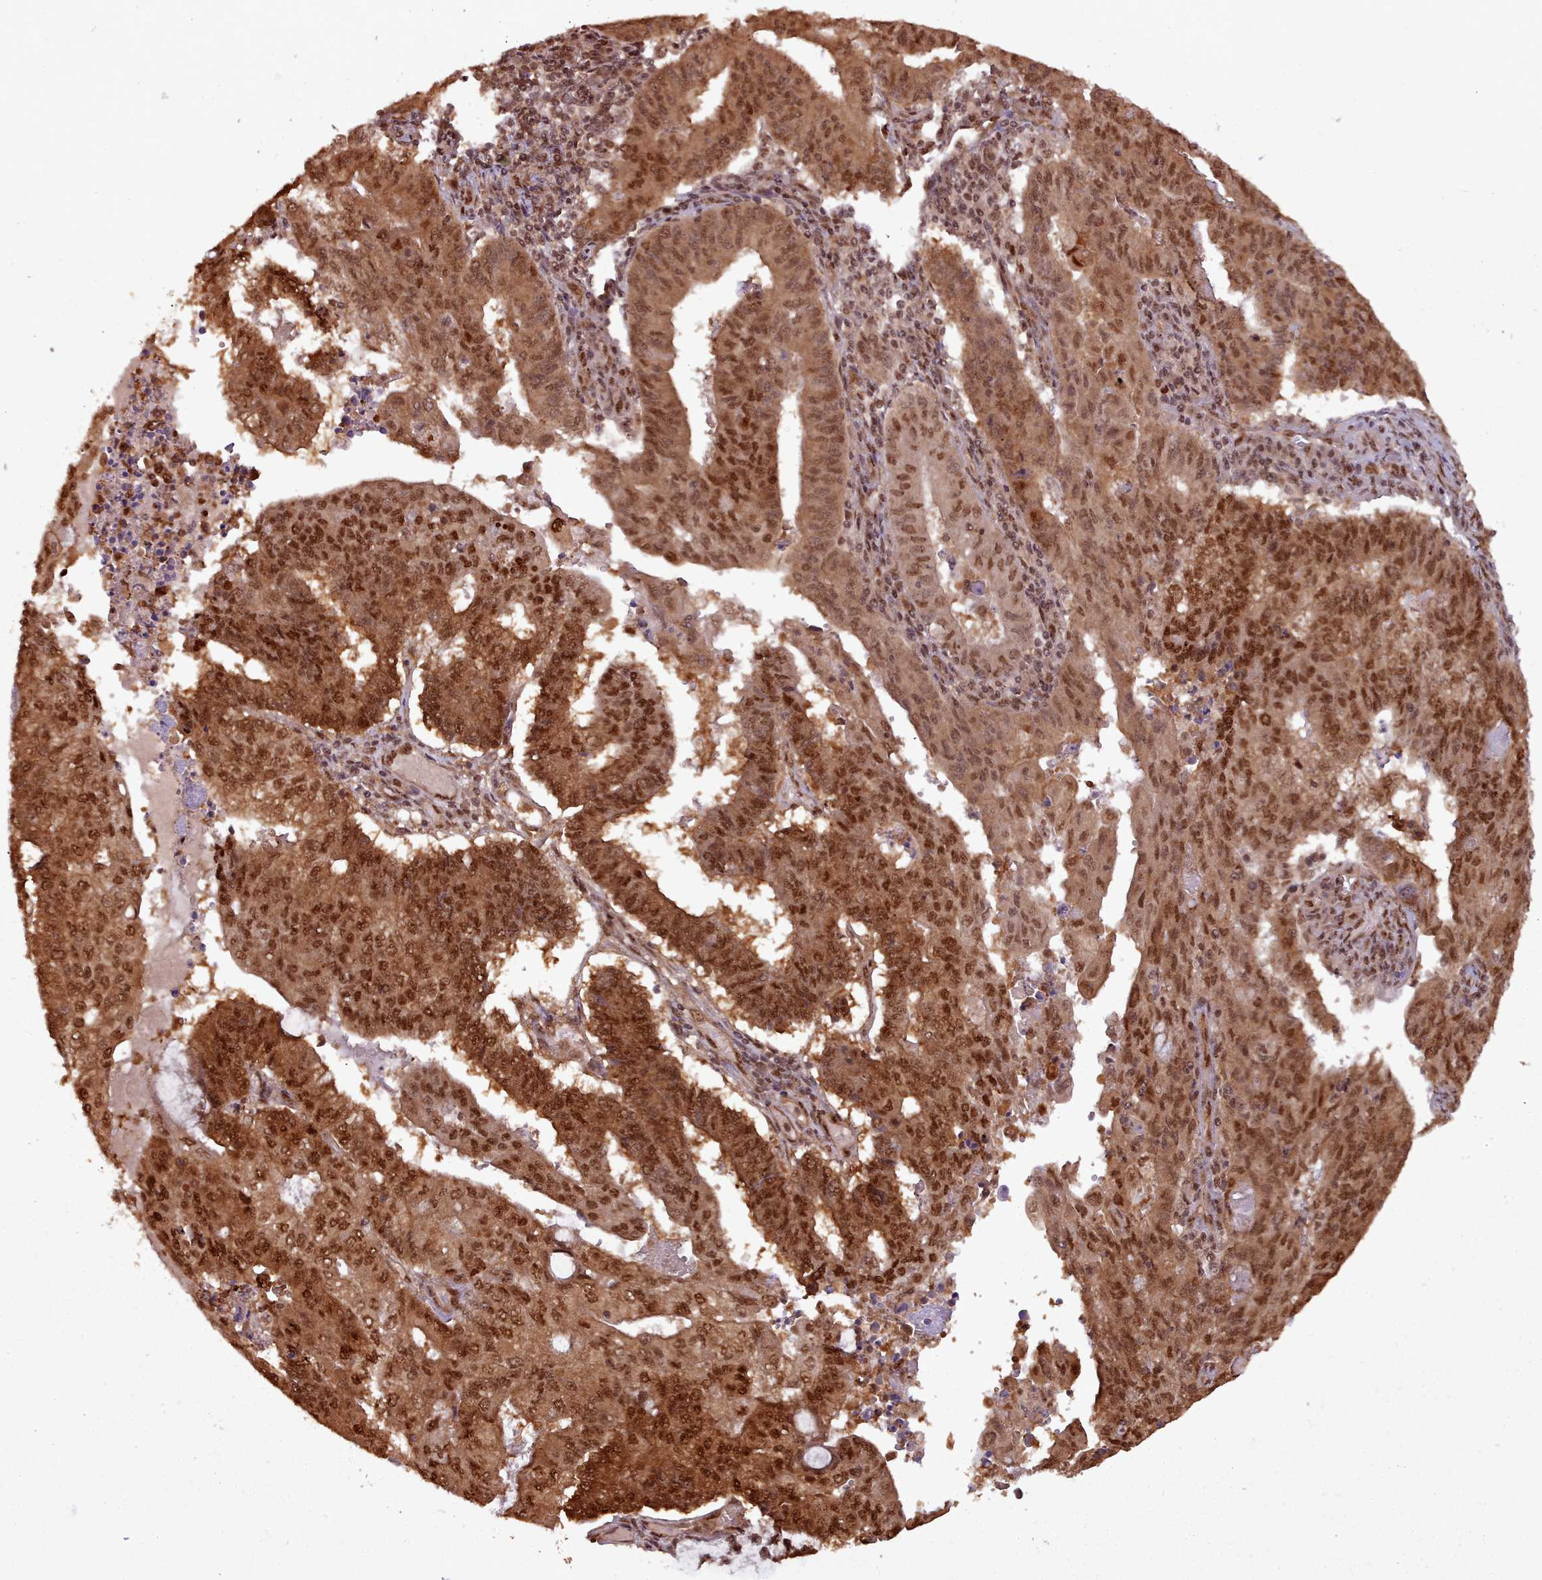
{"staining": {"intensity": "strong", "quantity": ">75%", "location": "cytoplasmic/membranous,nuclear"}, "tissue": "endometrial cancer", "cell_type": "Tumor cells", "image_type": "cancer", "snomed": [{"axis": "morphology", "description": "Adenocarcinoma, NOS"}, {"axis": "topography", "description": "Endometrium"}], "caption": "A histopathology image of human endometrial cancer stained for a protein displays strong cytoplasmic/membranous and nuclear brown staining in tumor cells.", "gene": "RPS27A", "patient": {"sex": "female", "age": 59}}